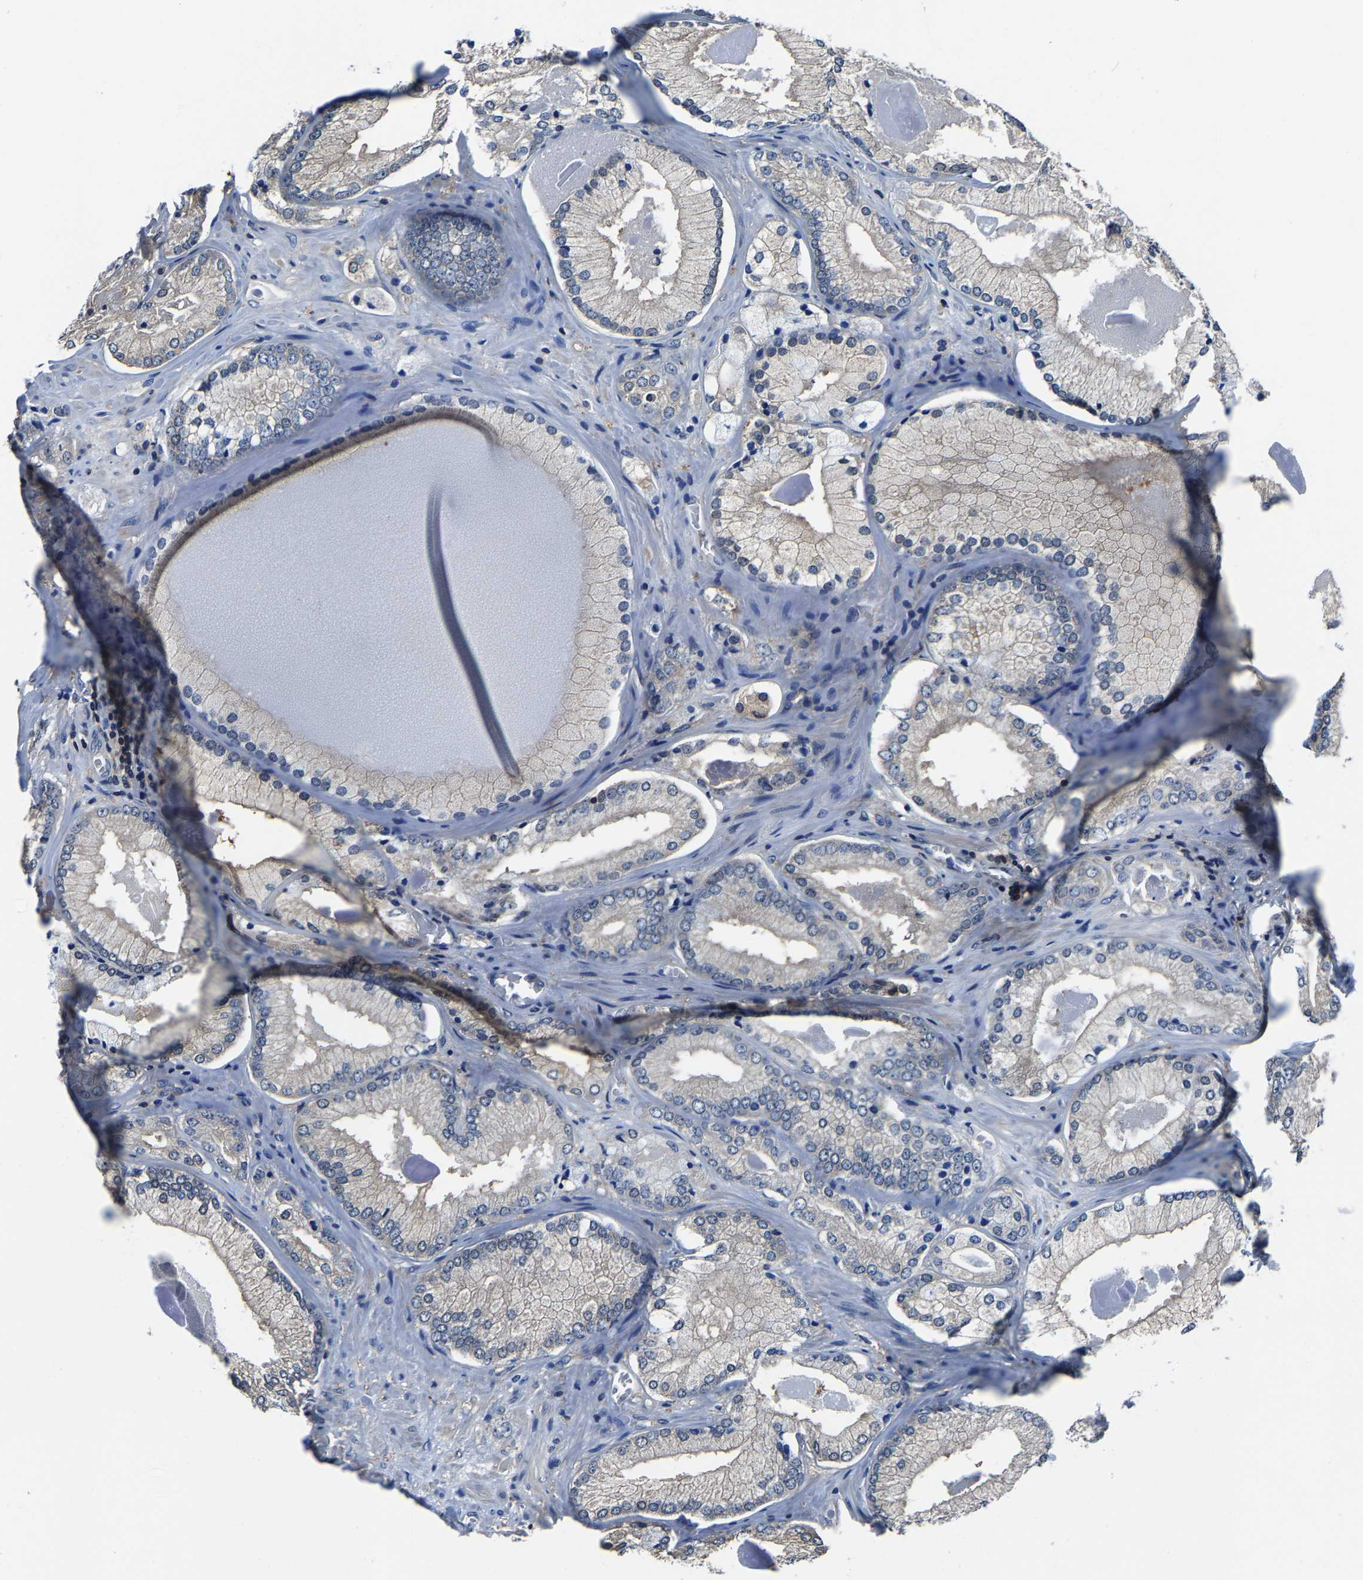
{"staining": {"intensity": "negative", "quantity": "none", "location": "none"}, "tissue": "prostate cancer", "cell_type": "Tumor cells", "image_type": "cancer", "snomed": [{"axis": "morphology", "description": "Adenocarcinoma, Low grade"}, {"axis": "topography", "description": "Prostate"}], "caption": "Protein analysis of prostate adenocarcinoma (low-grade) shows no significant expression in tumor cells.", "gene": "ALDOB", "patient": {"sex": "male", "age": 65}}